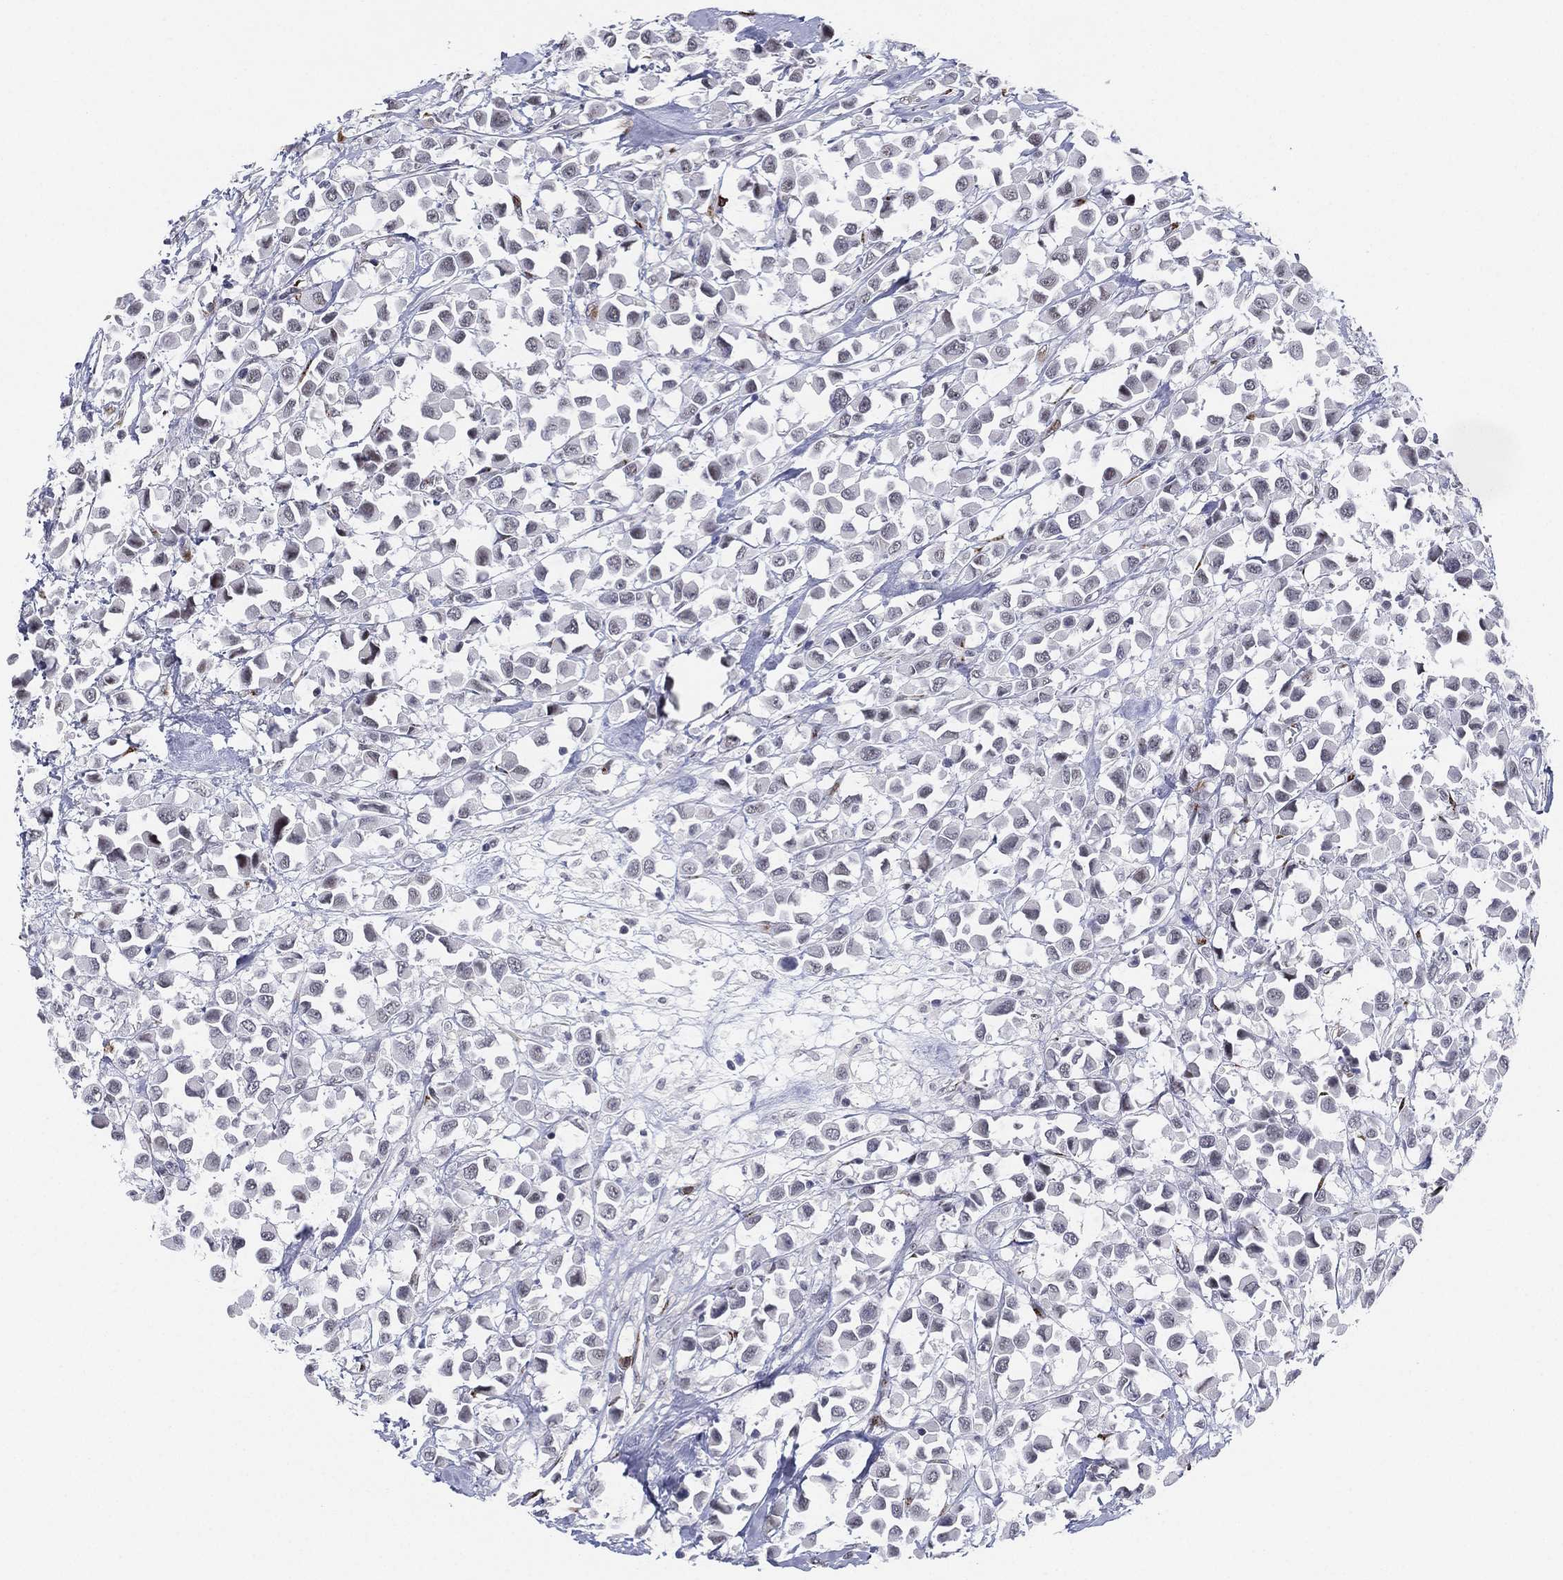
{"staining": {"intensity": "negative", "quantity": "none", "location": "none"}, "tissue": "breast cancer", "cell_type": "Tumor cells", "image_type": "cancer", "snomed": [{"axis": "morphology", "description": "Duct carcinoma"}, {"axis": "topography", "description": "Breast"}], "caption": "This is an IHC micrograph of human breast invasive ductal carcinoma. There is no positivity in tumor cells.", "gene": "CD177", "patient": {"sex": "female", "age": 61}}